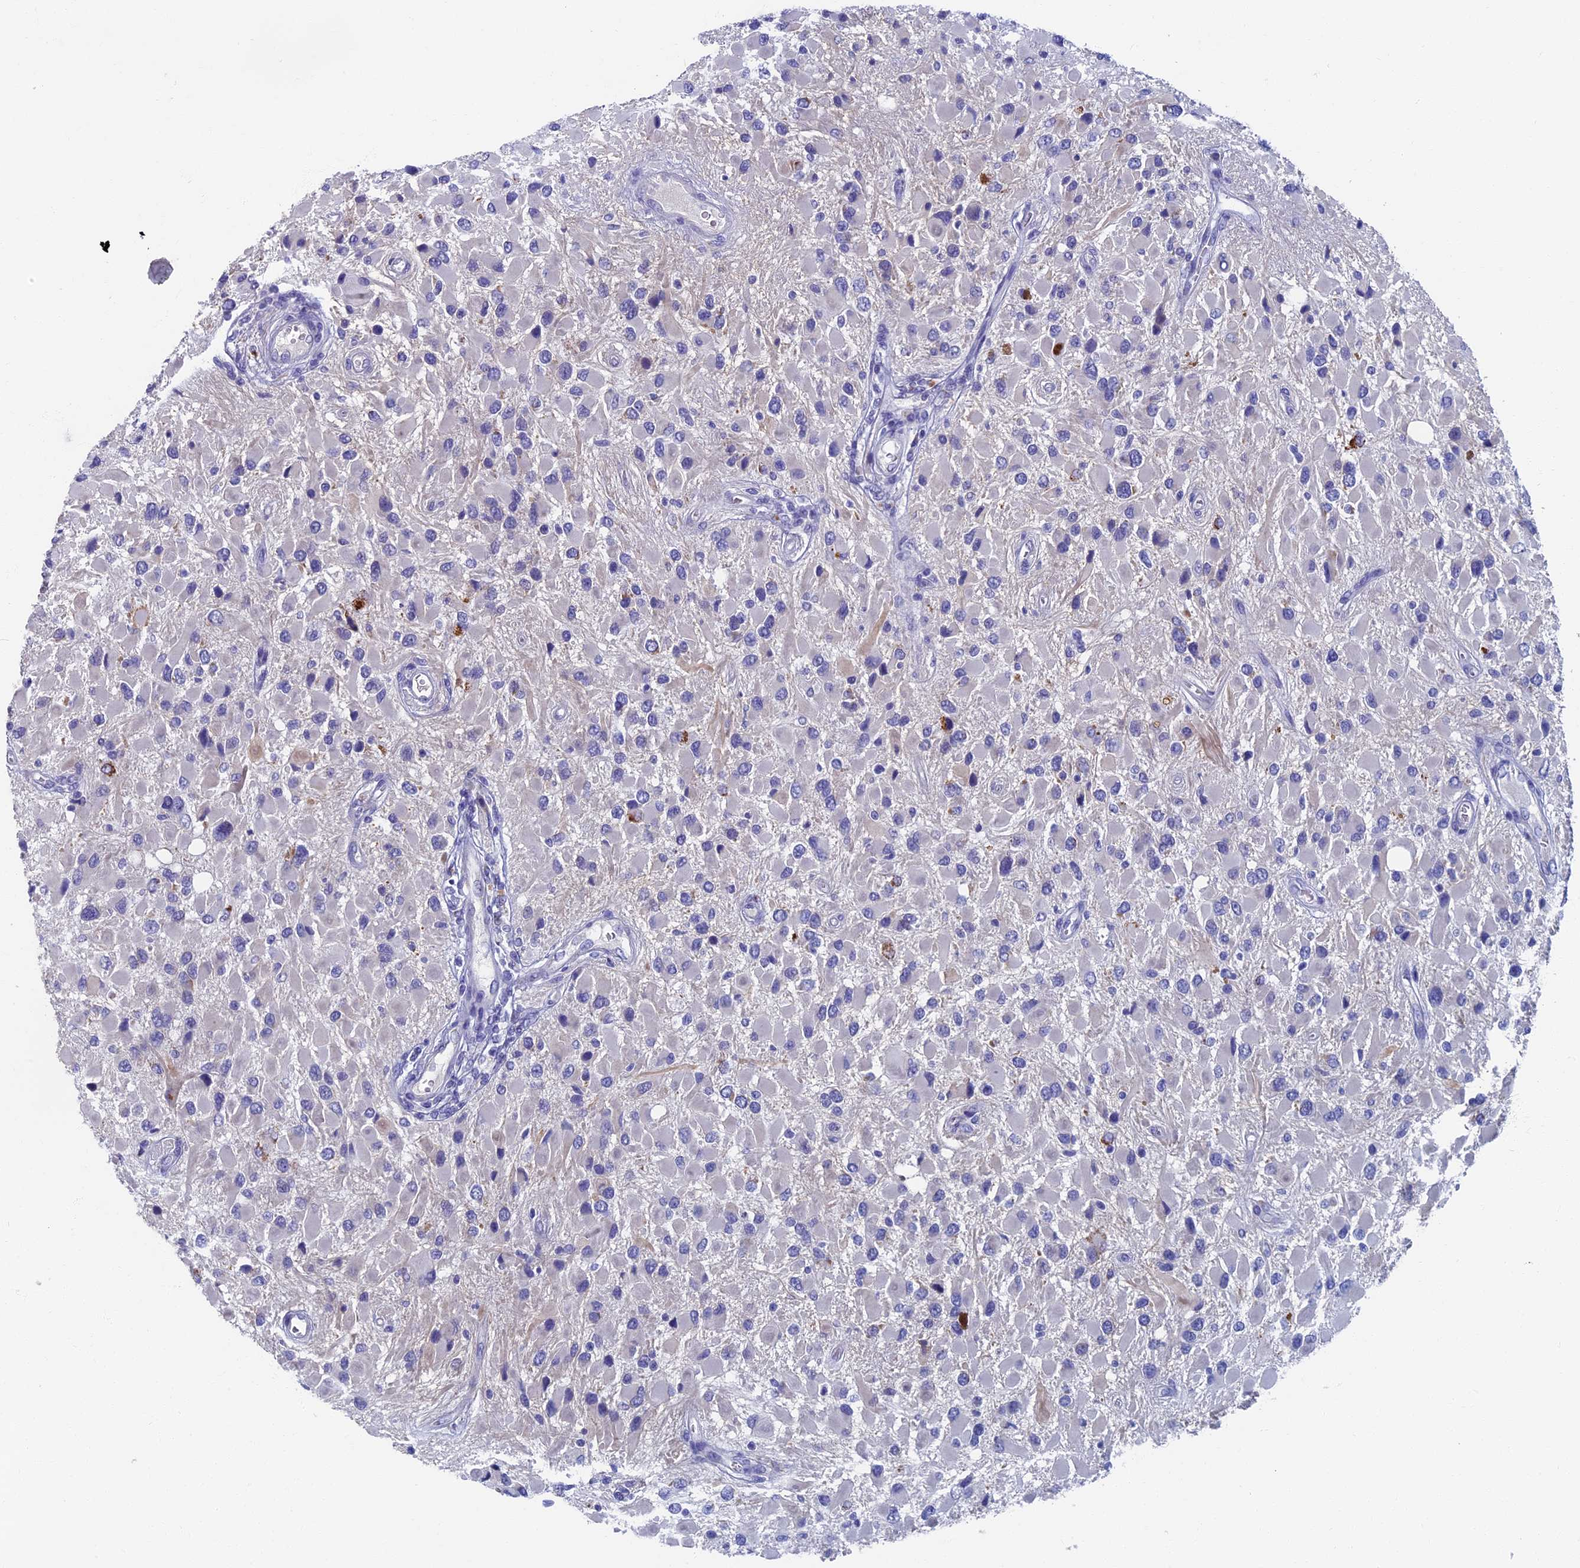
{"staining": {"intensity": "negative", "quantity": "none", "location": "none"}, "tissue": "glioma", "cell_type": "Tumor cells", "image_type": "cancer", "snomed": [{"axis": "morphology", "description": "Glioma, malignant, High grade"}, {"axis": "topography", "description": "Brain"}], "caption": "This is an immunohistochemistry (IHC) micrograph of glioma. There is no positivity in tumor cells.", "gene": "OAT", "patient": {"sex": "male", "age": 53}}